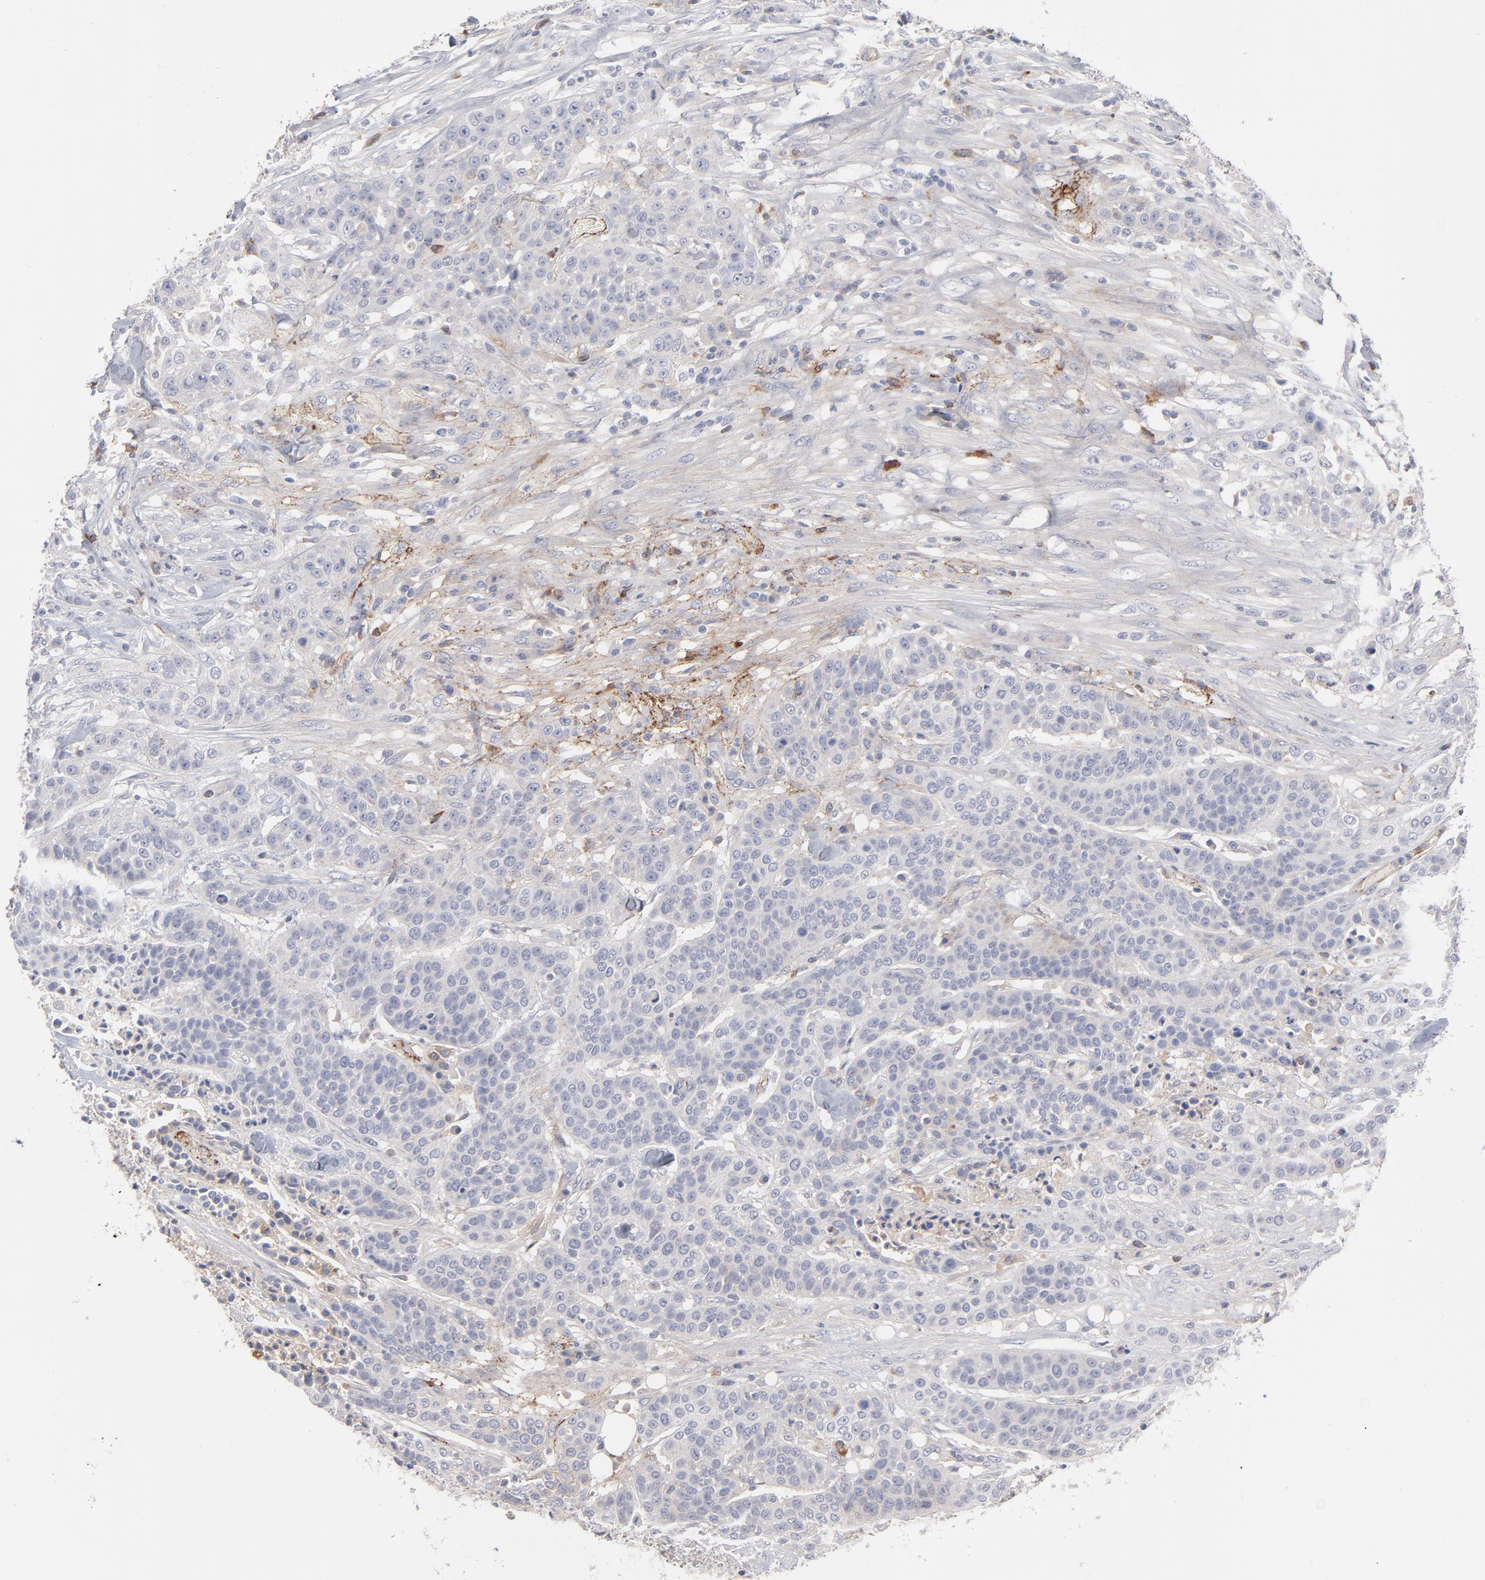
{"staining": {"intensity": "negative", "quantity": "none", "location": "none"}, "tissue": "urothelial cancer", "cell_type": "Tumor cells", "image_type": "cancer", "snomed": [{"axis": "morphology", "description": "Urothelial carcinoma, High grade"}, {"axis": "topography", "description": "Urinary bladder"}], "caption": "Immunohistochemistry histopathology image of human urothelial cancer stained for a protein (brown), which exhibits no expression in tumor cells.", "gene": "CCR3", "patient": {"sex": "male", "age": 74}}